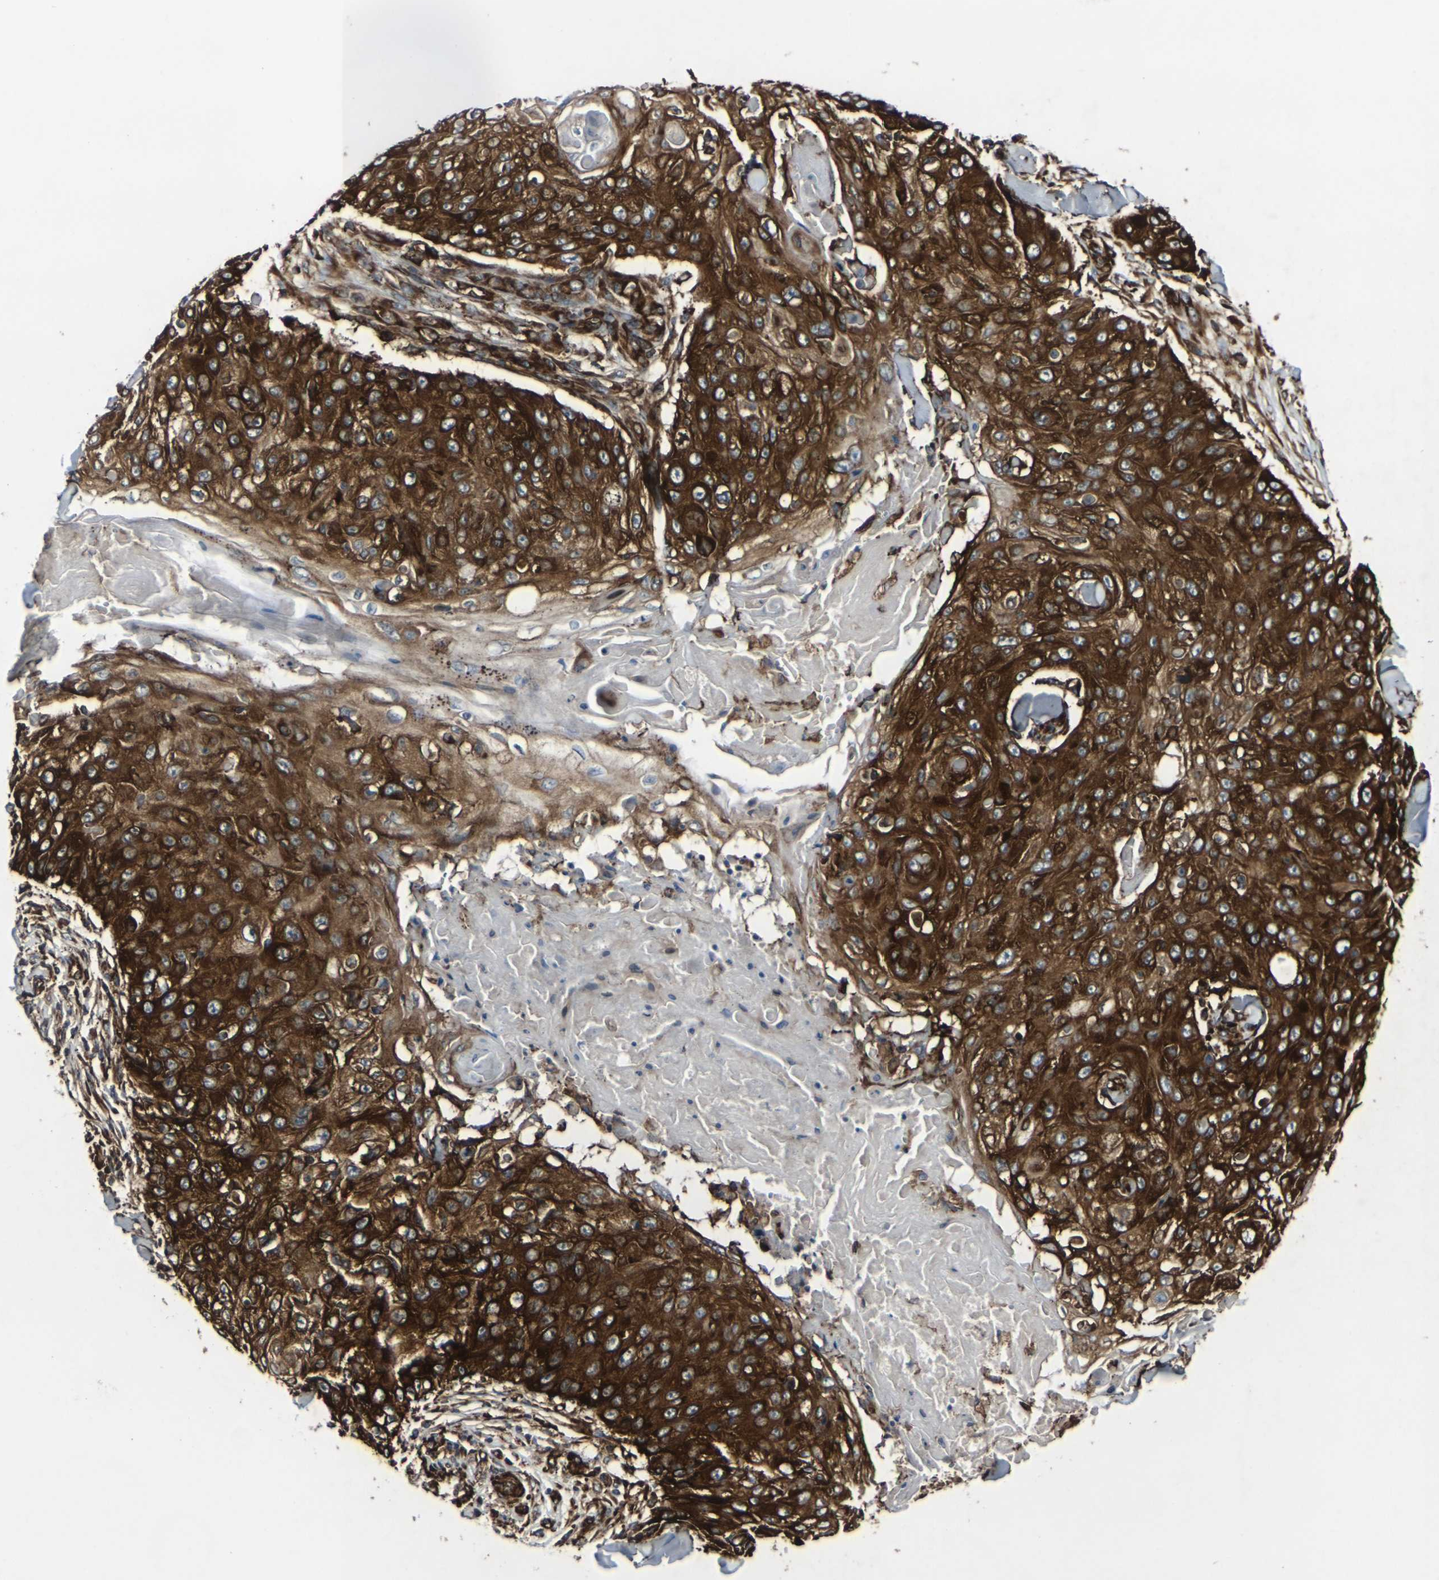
{"staining": {"intensity": "strong", "quantity": ">75%", "location": "cytoplasmic/membranous"}, "tissue": "skin cancer", "cell_type": "Tumor cells", "image_type": "cancer", "snomed": [{"axis": "morphology", "description": "Squamous cell carcinoma, NOS"}, {"axis": "topography", "description": "Skin"}], "caption": "Protein positivity by immunohistochemistry (IHC) reveals strong cytoplasmic/membranous positivity in approximately >75% of tumor cells in skin squamous cell carcinoma.", "gene": "MARCHF2", "patient": {"sex": "male", "age": 86}}